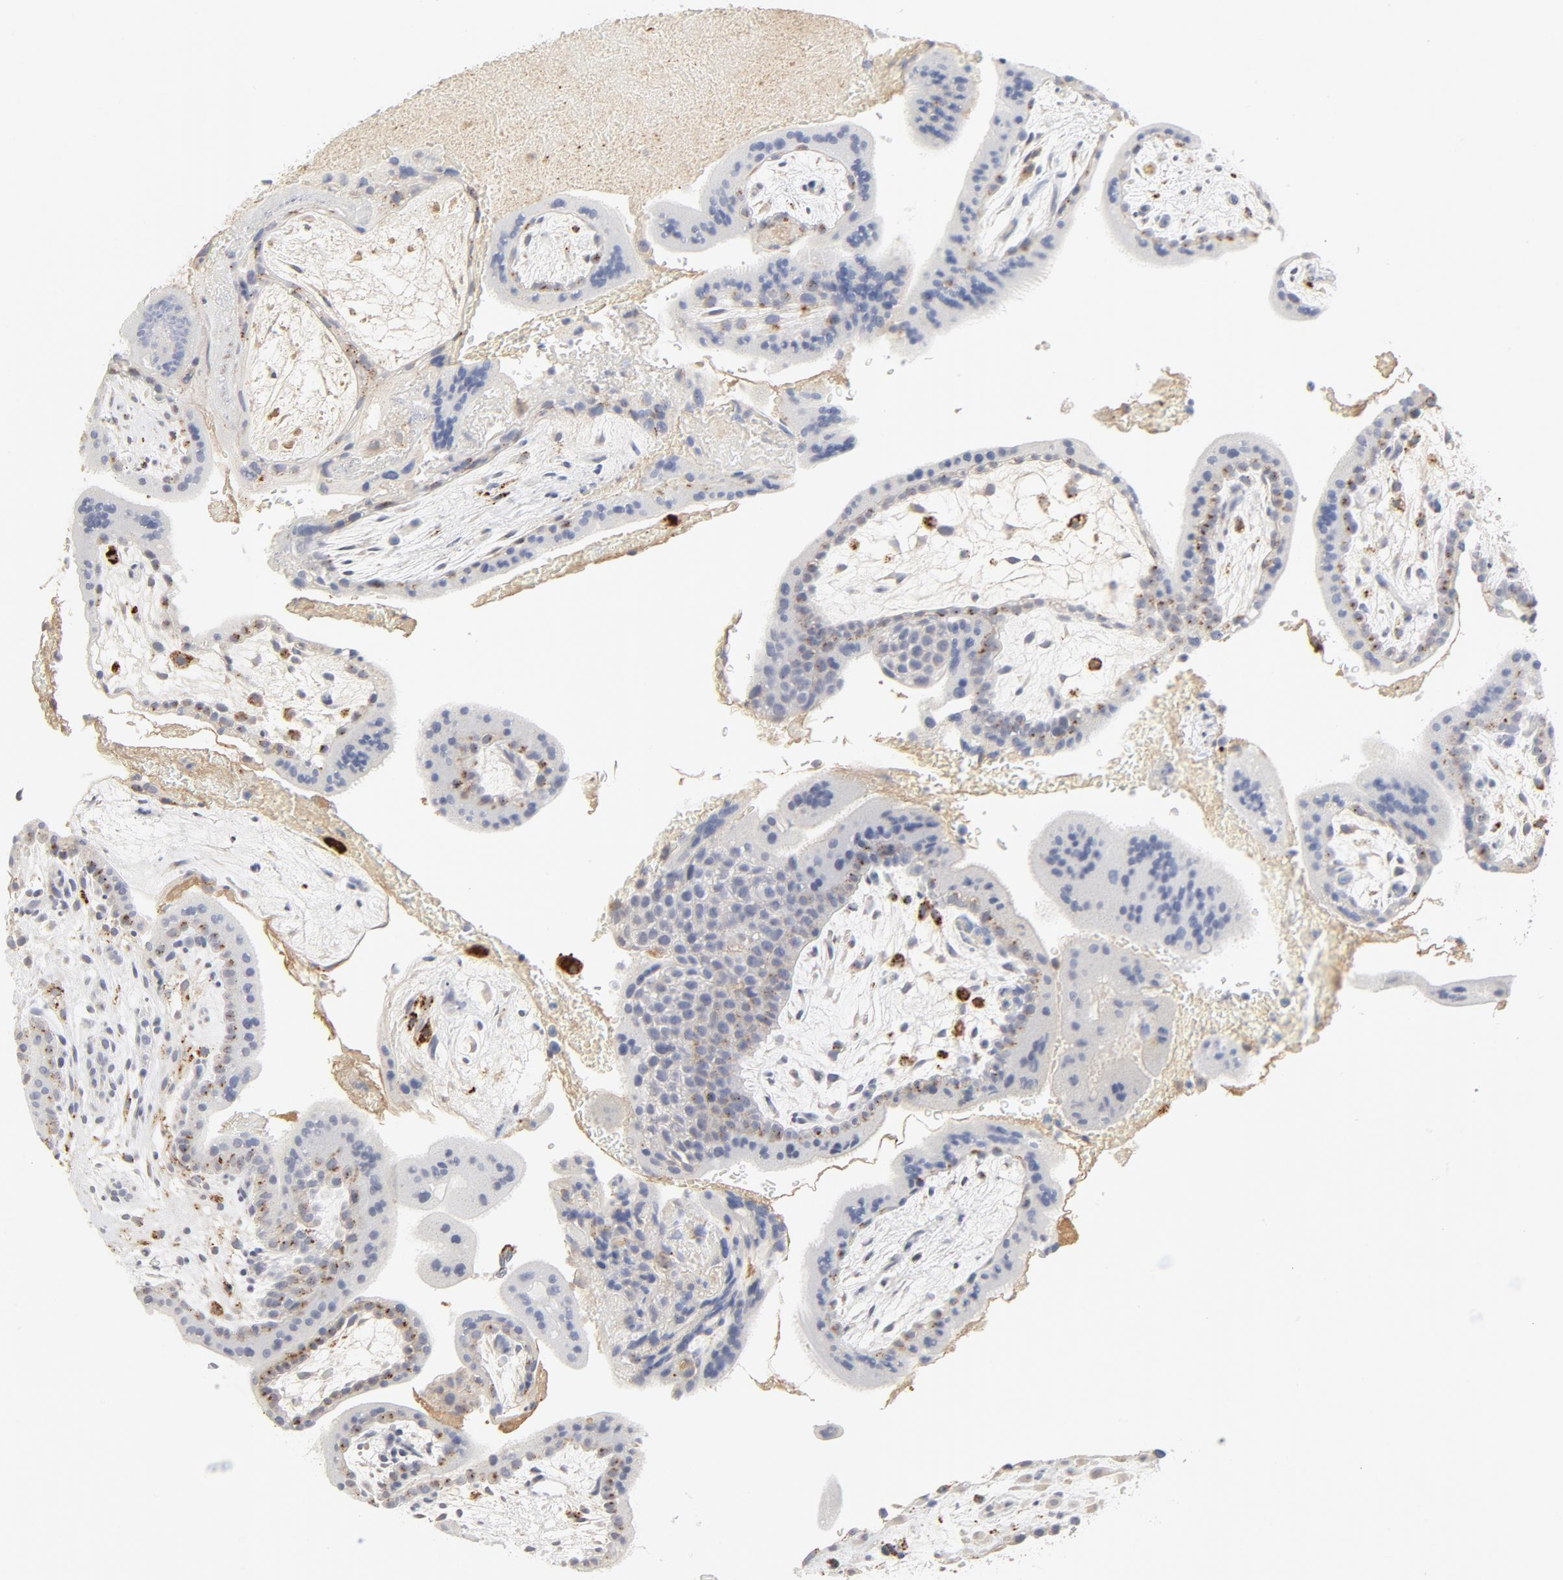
{"staining": {"intensity": "negative", "quantity": "none", "location": "none"}, "tissue": "placenta", "cell_type": "Decidual cells", "image_type": "normal", "snomed": [{"axis": "morphology", "description": "Normal tissue, NOS"}, {"axis": "topography", "description": "Placenta"}], "caption": "Normal placenta was stained to show a protein in brown. There is no significant expression in decidual cells. Brightfield microscopy of IHC stained with DAB (brown) and hematoxylin (blue), captured at high magnification.", "gene": "MAGEB17", "patient": {"sex": "female", "age": 35}}